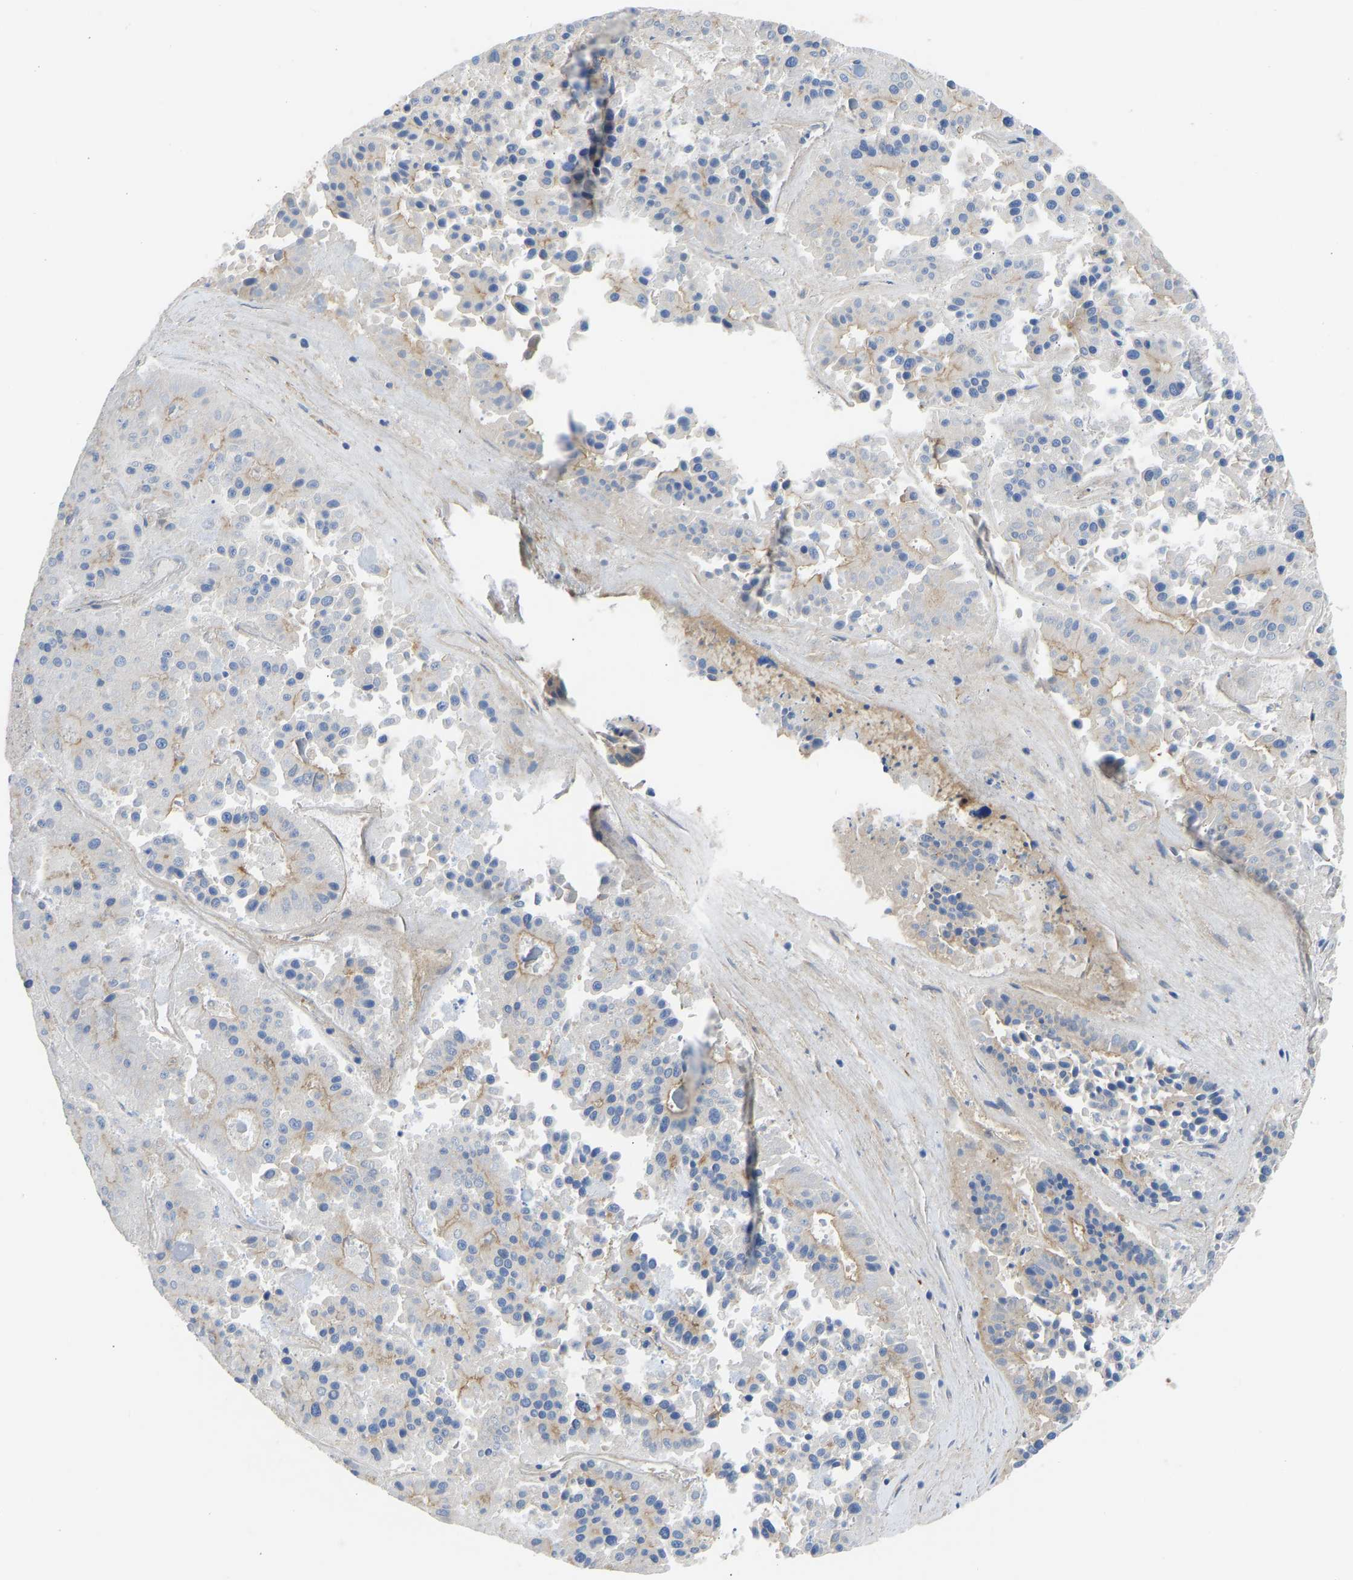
{"staining": {"intensity": "weak", "quantity": ">75%", "location": "cytoplasmic/membranous"}, "tissue": "pancreatic cancer", "cell_type": "Tumor cells", "image_type": "cancer", "snomed": [{"axis": "morphology", "description": "Adenocarcinoma, NOS"}, {"axis": "topography", "description": "Pancreas"}], "caption": "Weak cytoplasmic/membranous protein positivity is present in about >75% of tumor cells in pancreatic adenocarcinoma.", "gene": "MYO1C", "patient": {"sex": "male", "age": 50}}